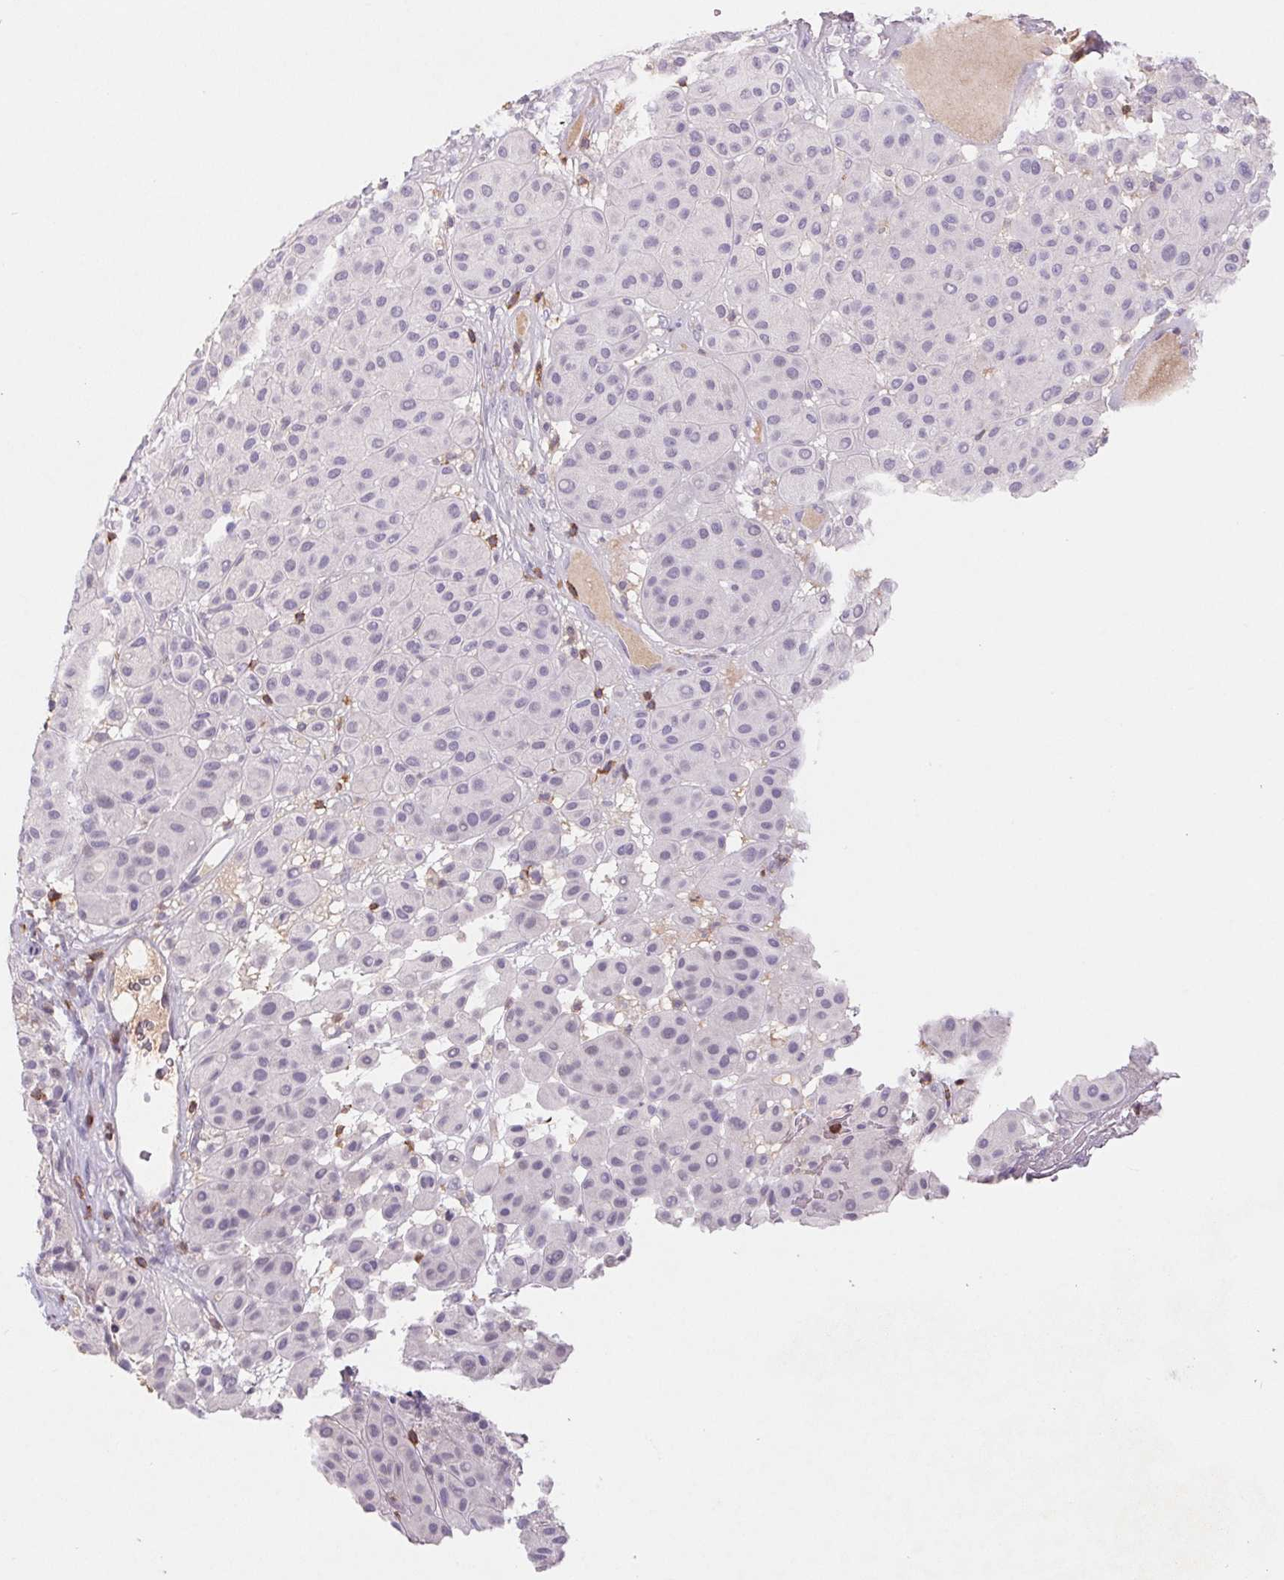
{"staining": {"intensity": "negative", "quantity": "none", "location": "none"}, "tissue": "melanoma", "cell_type": "Tumor cells", "image_type": "cancer", "snomed": [{"axis": "morphology", "description": "Malignant melanoma, Metastatic site"}, {"axis": "topography", "description": "Smooth muscle"}], "caption": "Photomicrograph shows no significant protein expression in tumor cells of malignant melanoma (metastatic site).", "gene": "KIF26A", "patient": {"sex": "male", "age": 41}}